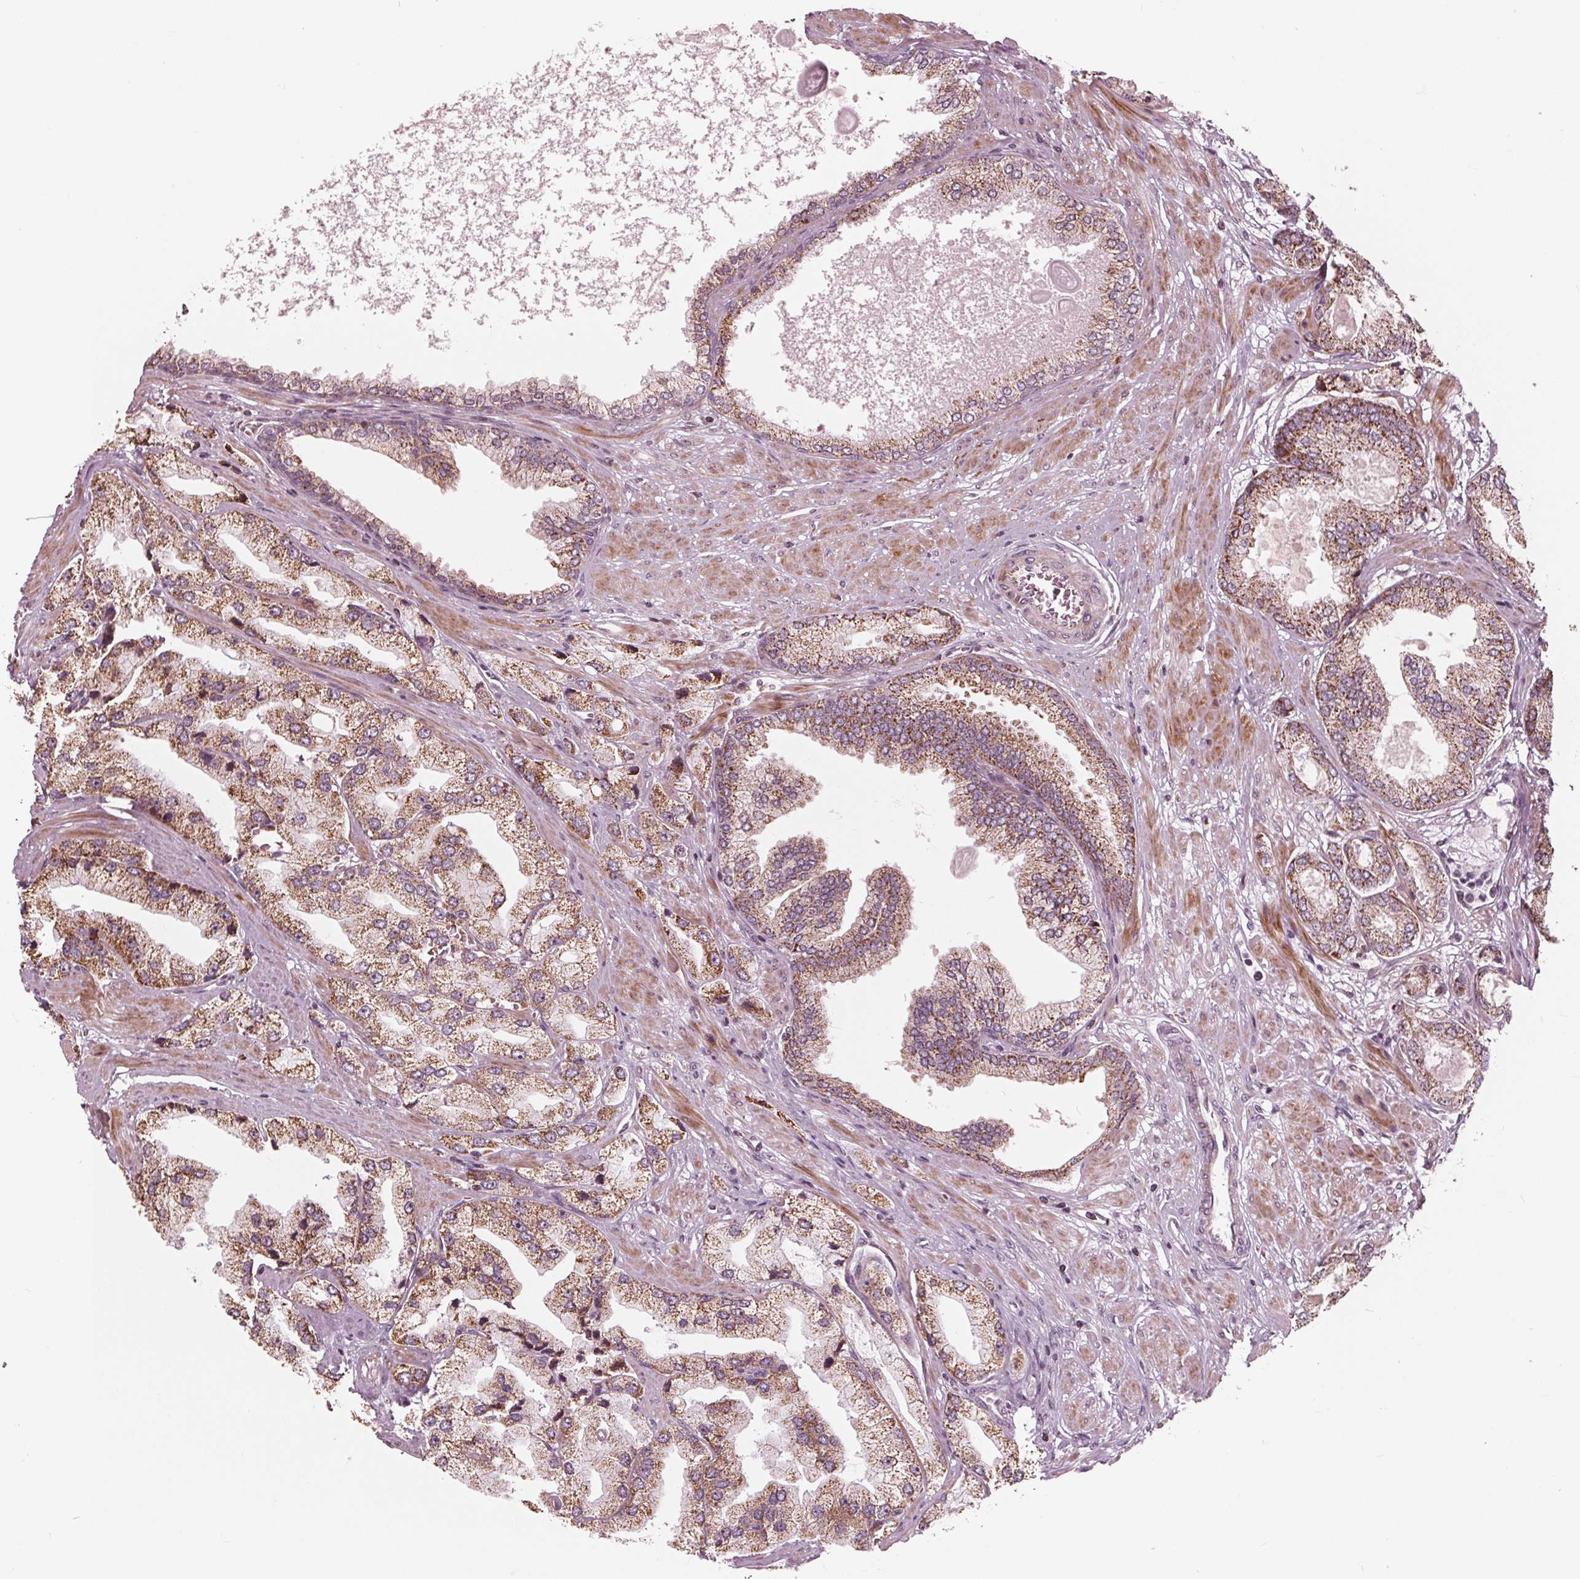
{"staining": {"intensity": "moderate", "quantity": ">75%", "location": "cytoplasmic/membranous"}, "tissue": "prostate cancer", "cell_type": "Tumor cells", "image_type": "cancer", "snomed": [{"axis": "morphology", "description": "Adenocarcinoma, High grade"}, {"axis": "topography", "description": "Prostate"}], "caption": "IHC of prostate cancer exhibits medium levels of moderate cytoplasmic/membranous positivity in about >75% of tumor cells. (Brightfield microscopy of DAB IHC at high magnification).", "gene": "DCAF4L2", "patient": {"sex": "male", "age": 68}}